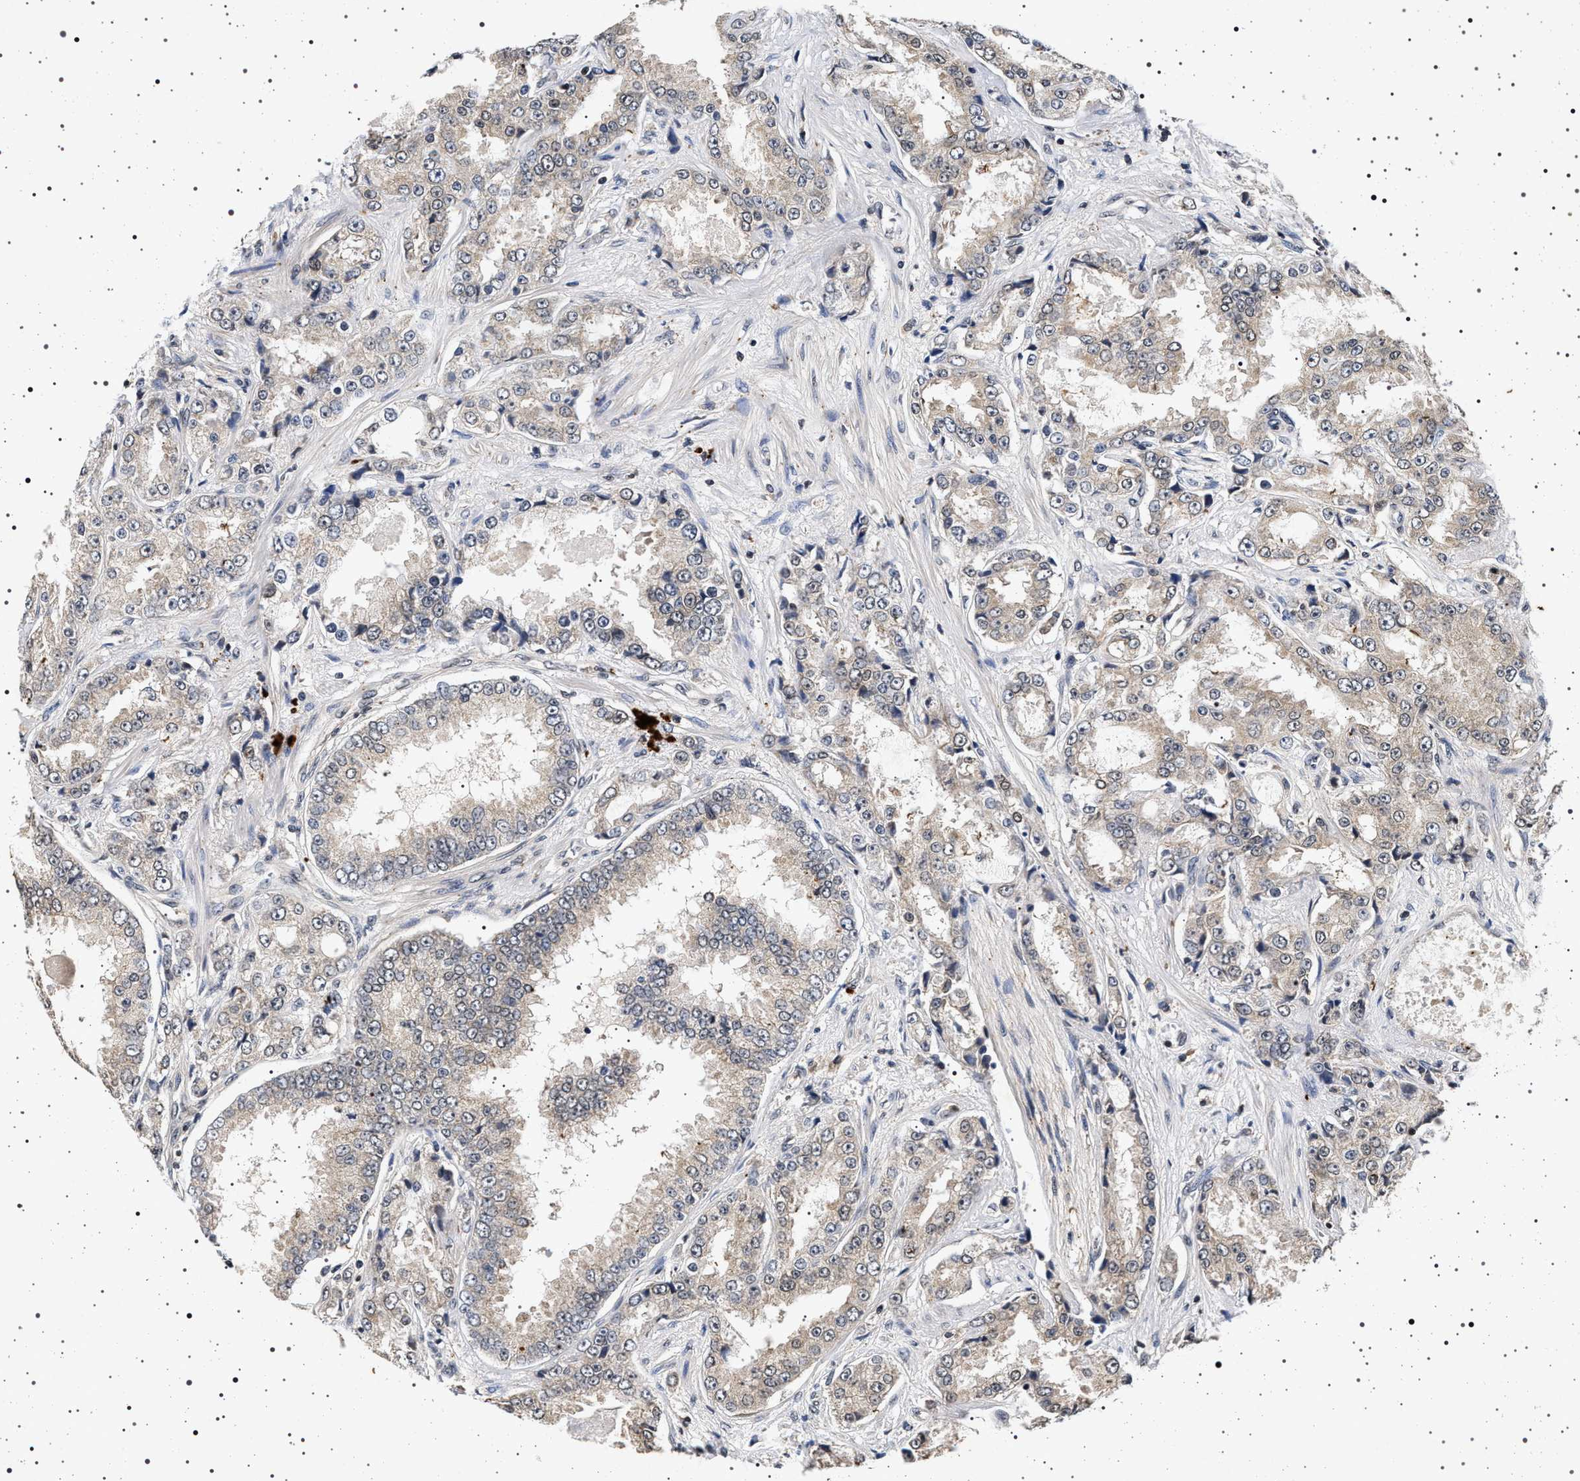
{"staining": {"intensity": "weak", "quantity": "25%-75%", "location": "cytoplasmic/membranous"}, "tissue": "prostate cancer", "cell_type": "Tumor cells", "image_type": "cancer", "snomed": [{"axis": "morphology", "description": "Adenocarcinoma, High grade"}, {"axis": "topography", "description": "Prostate"}], "caption": "DAB immunohistochemical staining of prostate adenocarcinoma (high-grade) demonstrates weak cytoplasmic/membranous protein staining in approximately 25%-75% of tumor cells. (IHC, brightfield microscopy, high magnification).", "gene": "CDKN1B", "patient": {"sex": "male", "age": 73}}